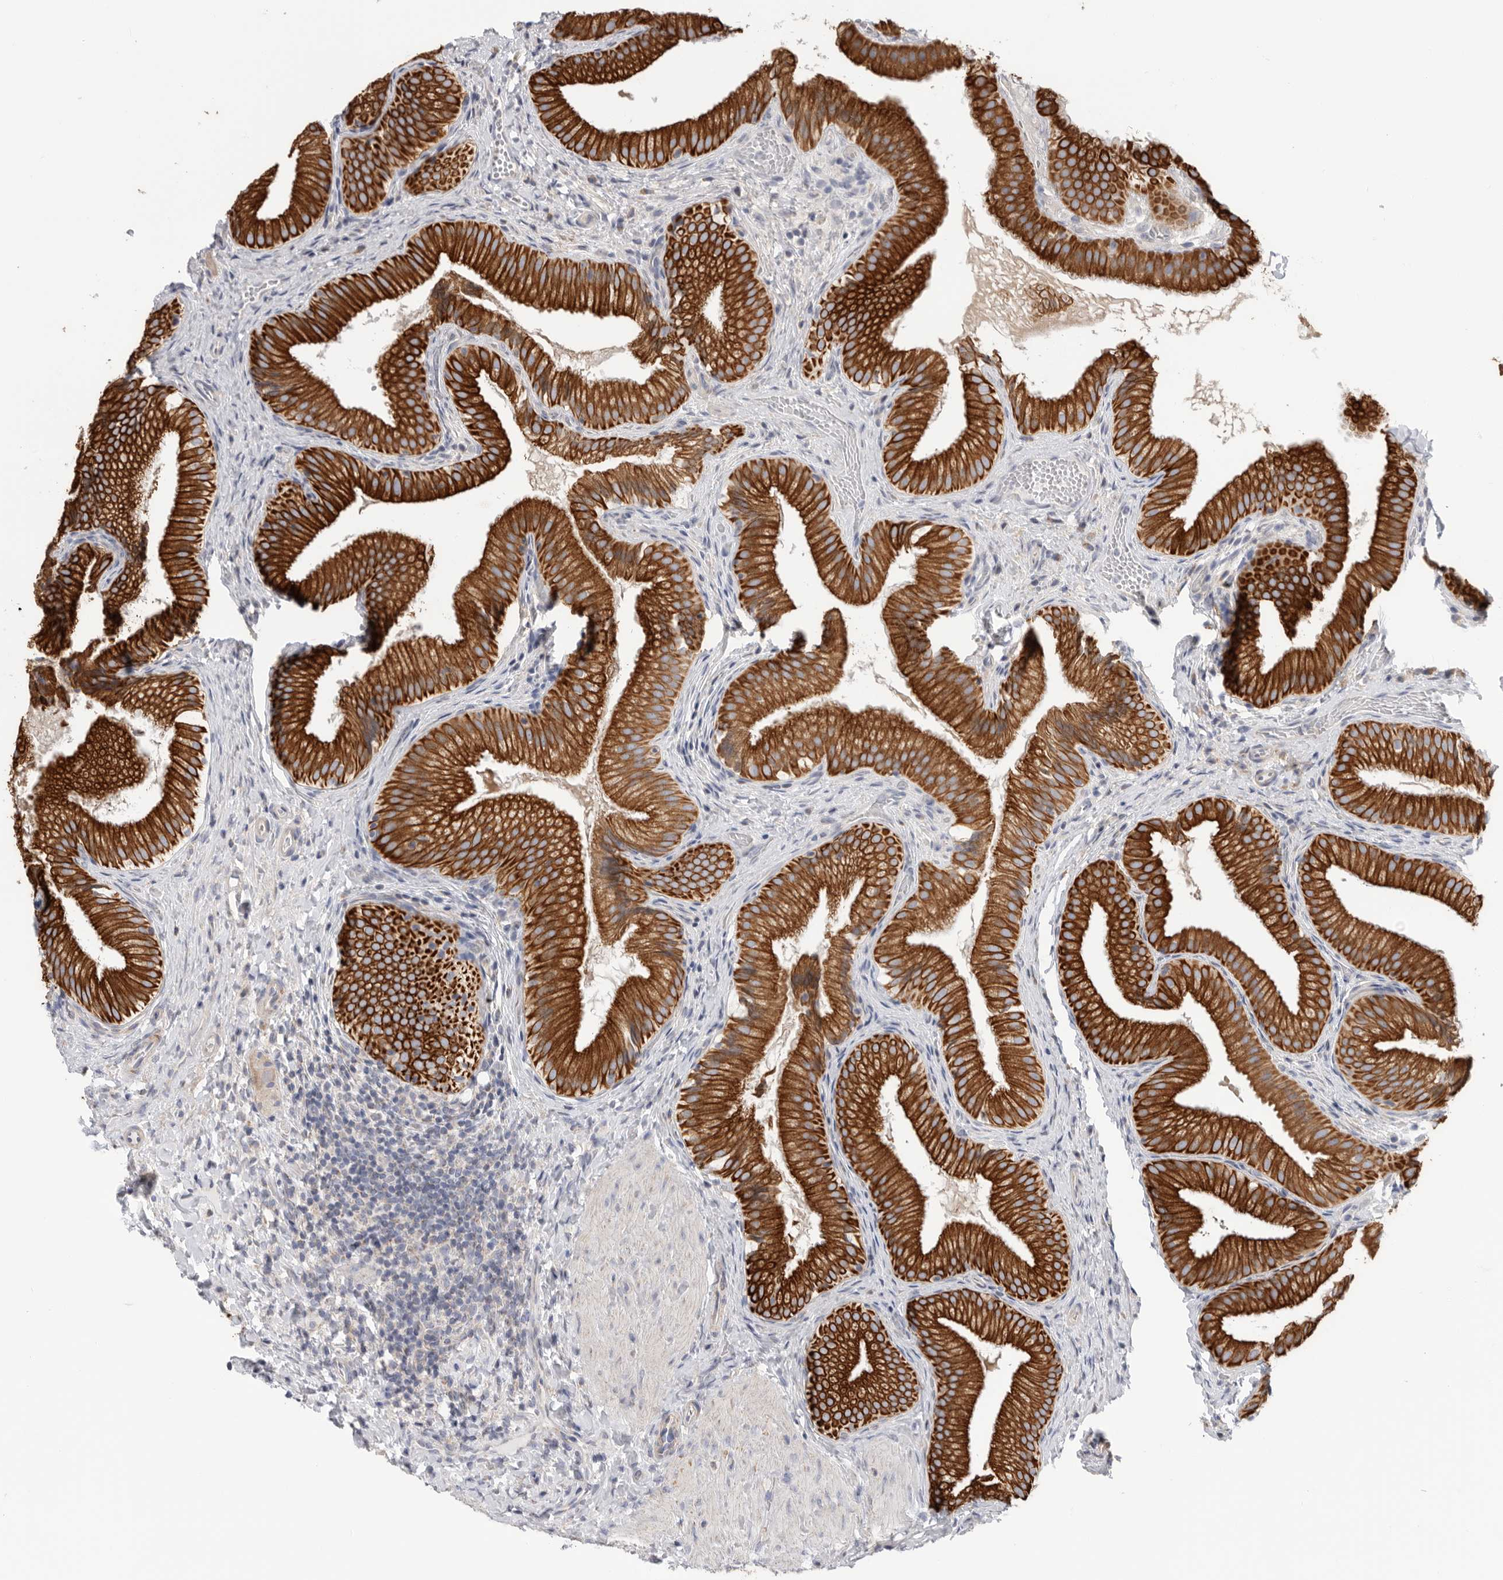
{"staining": {"intensity": "strong", "quantity": ">75%", "location": "cytoplasmic/membranous"}, "tissue": "gallbladder", "cell_type": "Glandular cells", "image_type": "normal", "snomed": [{"axis": "morphology", "description": "Normal tissue, NOS"}, {"axis": "topography", "description": "Gallbladder"}], "caption": "Strong cytoplasmic/membranous staining for a protein is identified in about >75% of glandular cells of benign gallbladder using immunohistochemistry (IHC).", "gene": "MTFR1L", "patient": {"sex": "female", "age": 30}}